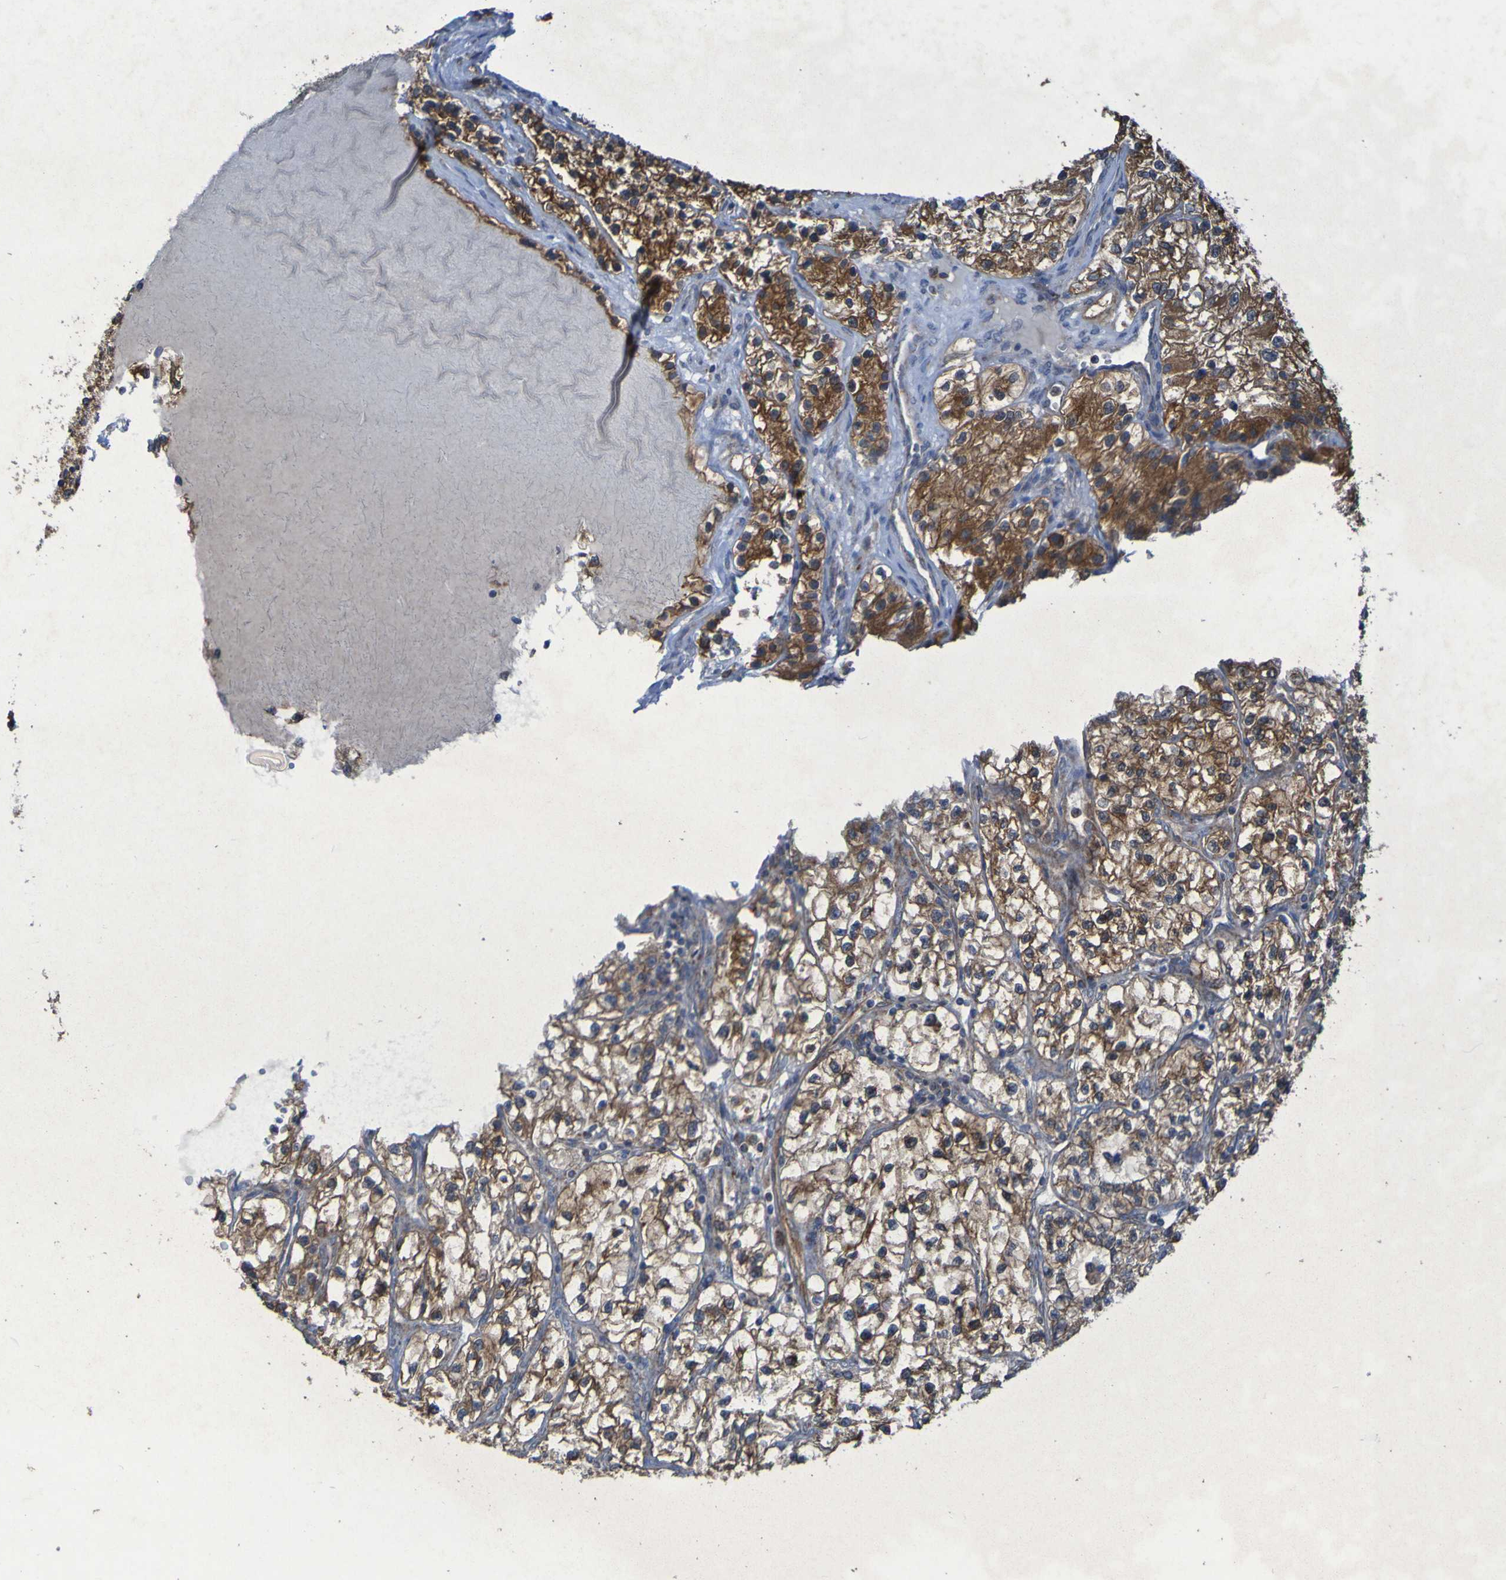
{"staining": {"intensity": "strong", "quantity": "25%-75%", "location": "cytoplasmic/membranous"}, "tissue": "renal cancer", "cell_type": "Tumor cells", "image_type": "cancer", "snomed": [{"axis": "morphology", "description": "Adenocarcinoma, NOS"}, {"axis": "topography", "description": "Kidney"}], "caption": "The image reveals a brown stain indicating the presence of a protein in the cytoplasmic/membranous of tumor cells in renal cancer.", "gene": "CCDC51", "patient": {"sex": "female", "age": 57}}